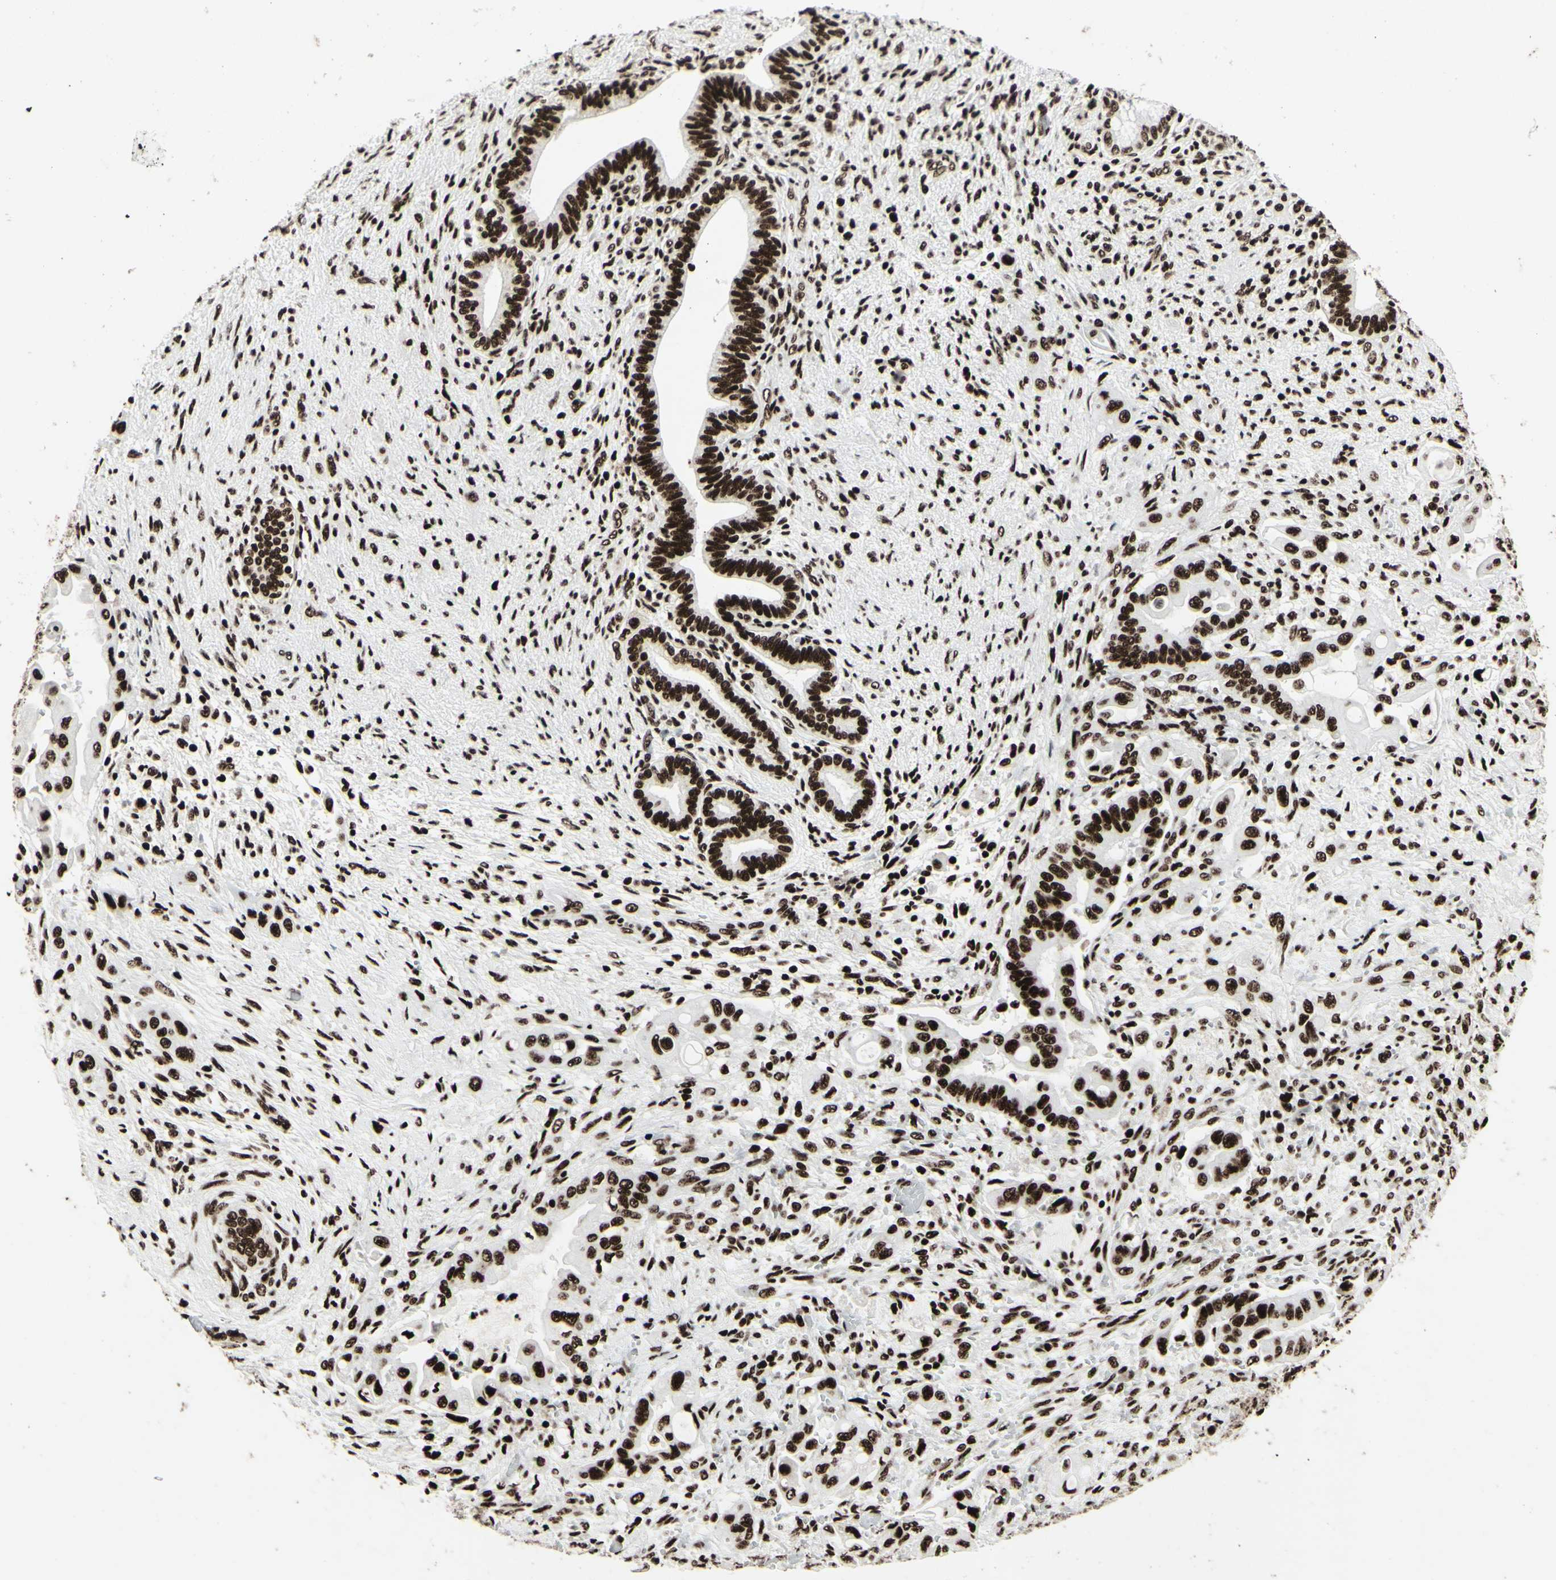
{"staining": {"intensity": "strong", "quantity": ">75%", "location": "nuclear"}, "tissue": "liver cancer", "cell_type": "Tumor cells", "image_type": "cancer", "snomed": [{"axis": "morphology", "description": "Cholangiocarcinoma"}, {"axis": "topography", "description": "Liver"}], "caption": "Immunohistochemistry (IHC) (DAB) staining of liver cancer (cholangiocarcinoma) displays strong nuclear protein positivity in about >75% of tumor cells.", "gene": "U2AF2", "patient": {"sex": "female", "age": 61}}